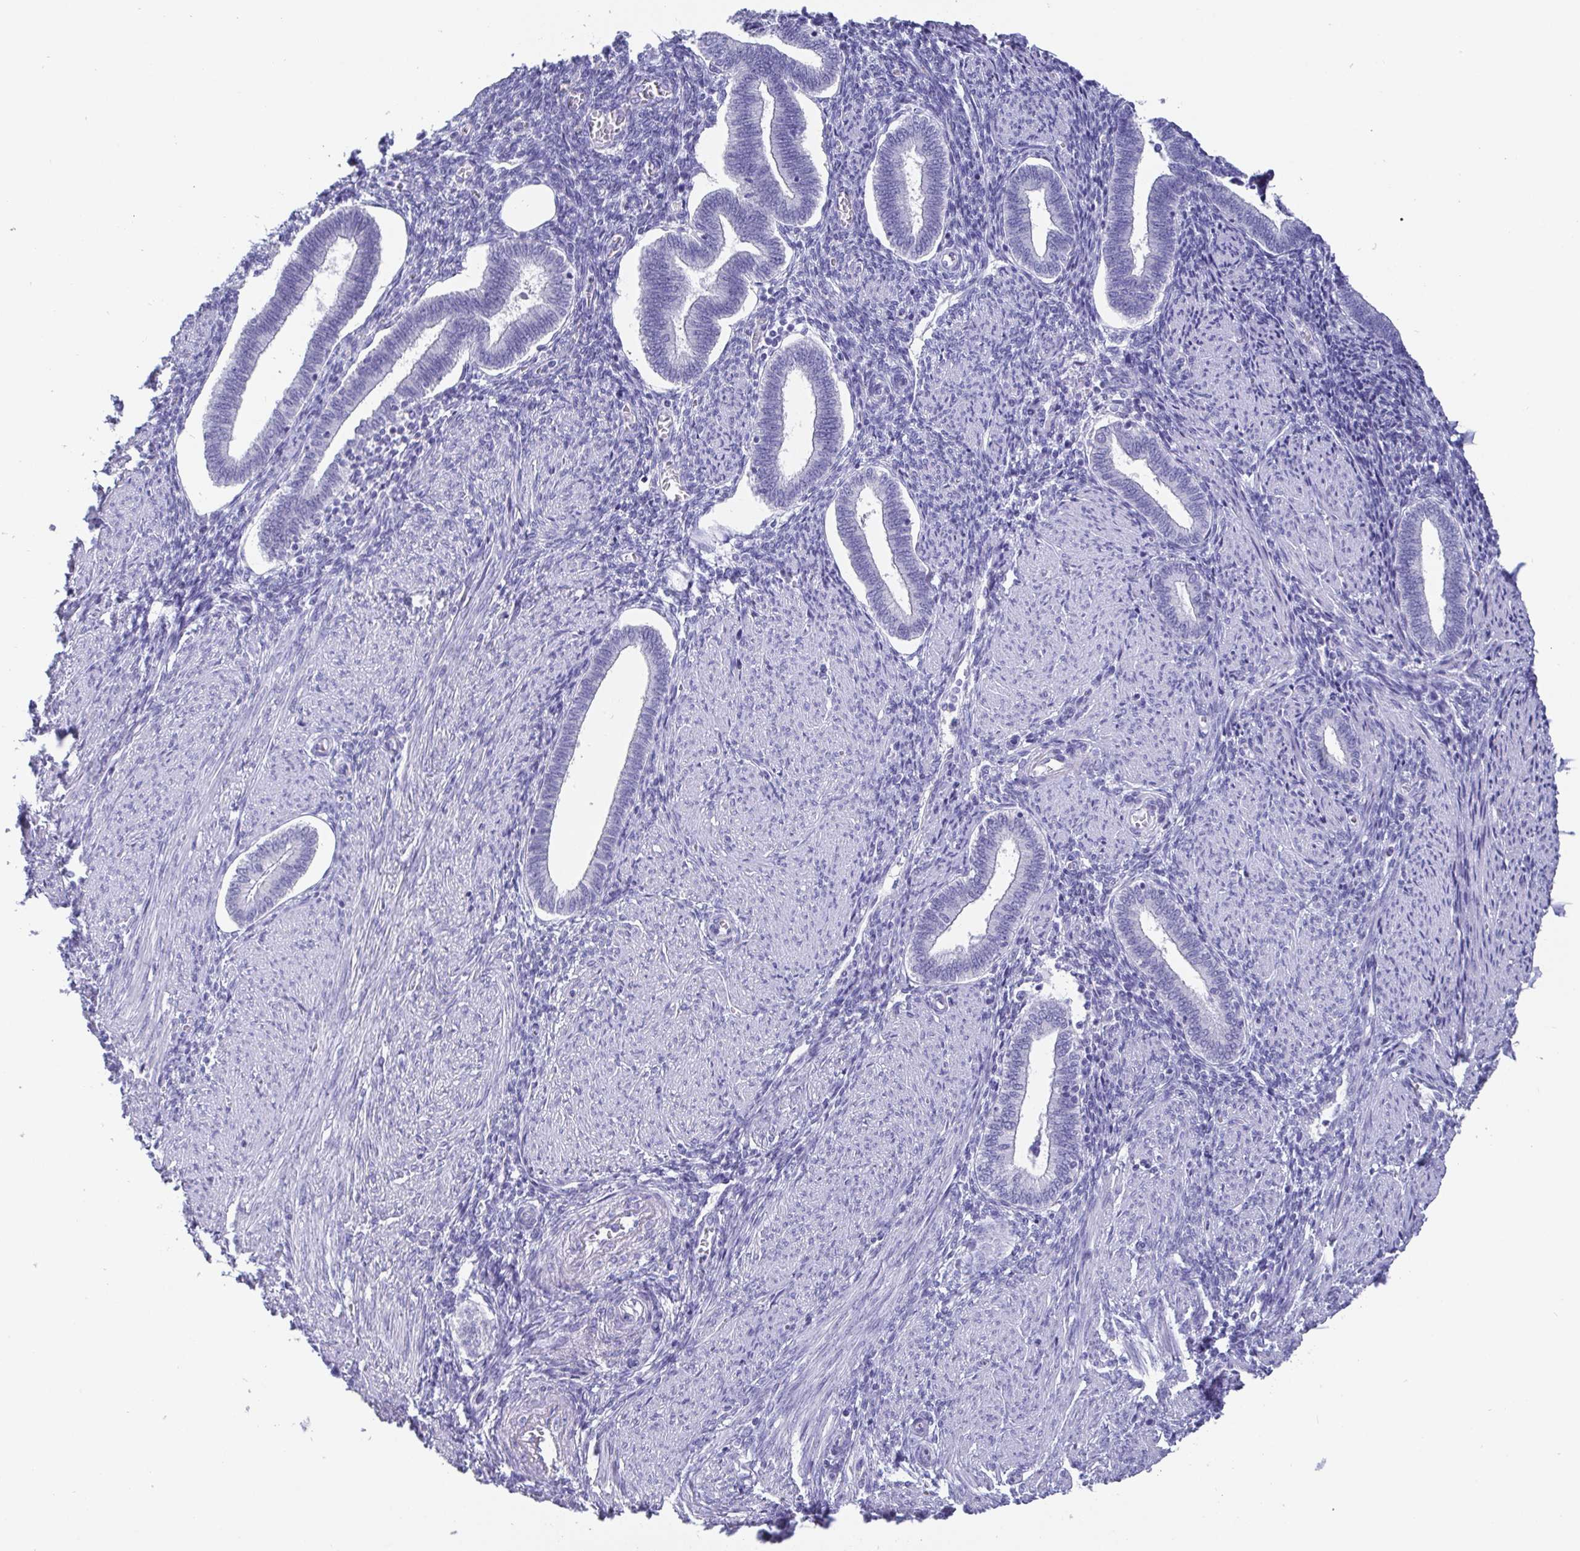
{"staining": {"intensity": "negative", "quantity": "none", "location": "none"}, "tissue": "endometrium", "cell_type": "Cells in endometrial stroma", "image_type": "normal", "snomed": [{"axis": "morphology", "description": "Normal tissue, NOS"}, {"axis": "topography", "description": "Endometrium"}], "caption": "Human endometrium stained for a protein using immunohistochemistry (IHC) exhibits no positivity in cells in endometrial stroma.", "gene": "SCGN", "patient": {"sex": "female", "age": 42}}